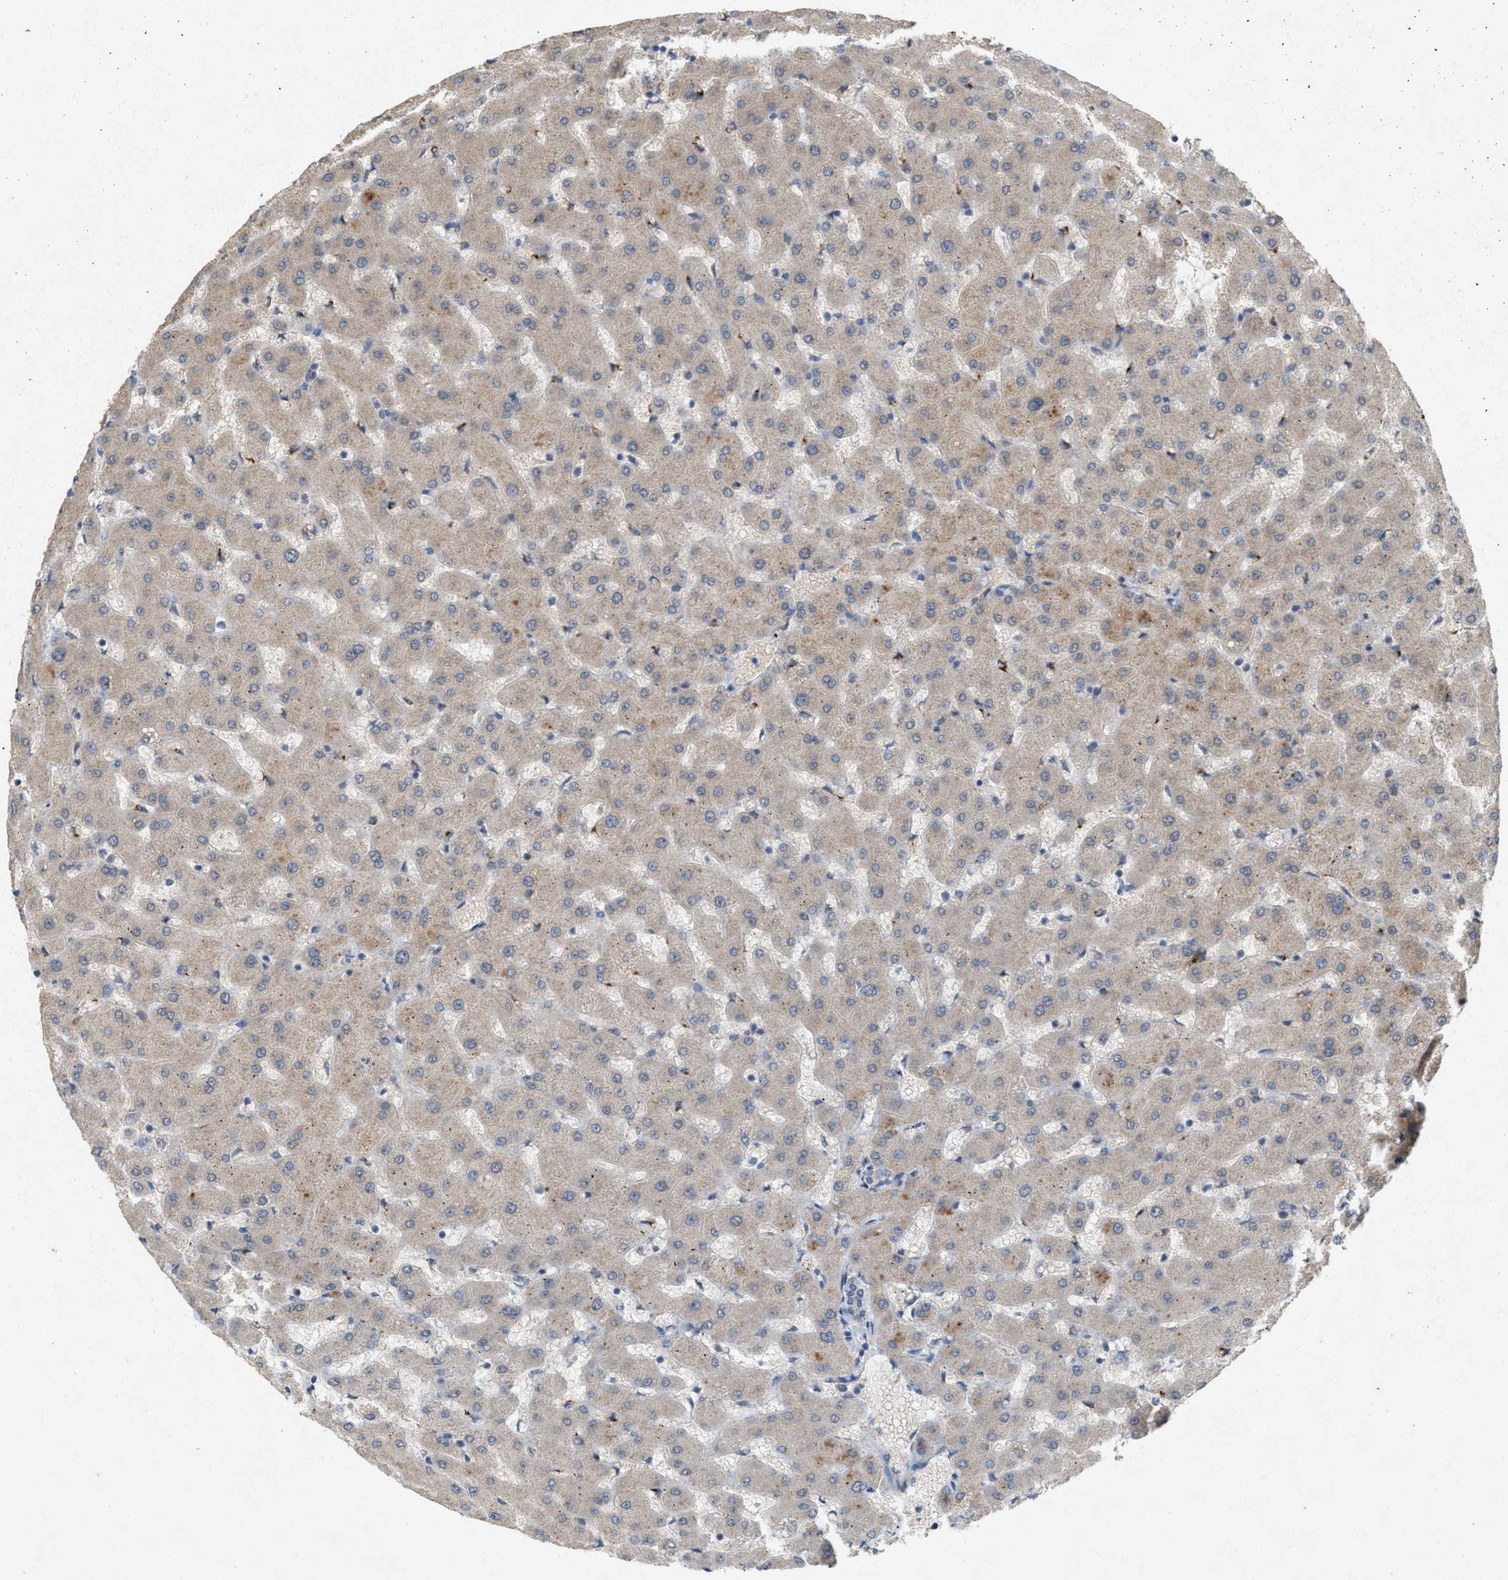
{"staining": {"intensity": "negative", "quantity": "none", "location": "none"}, "tissue": "liver", "cell_type": "Cholangiocytes", "image_type": "normal", "snomed": [{"axis": "morphology", "description": "Normal tissue, NOS"}, {"axis": "topography", "description": "Liver"}], "caption": "Immunohistochemistry (IHC) photomicrograph of benign liver stained for a protein (brown), which shows no expression in cholangiocytes.", "gene": "DCAF7", "patient": {"sex": "female", "age": 63}}